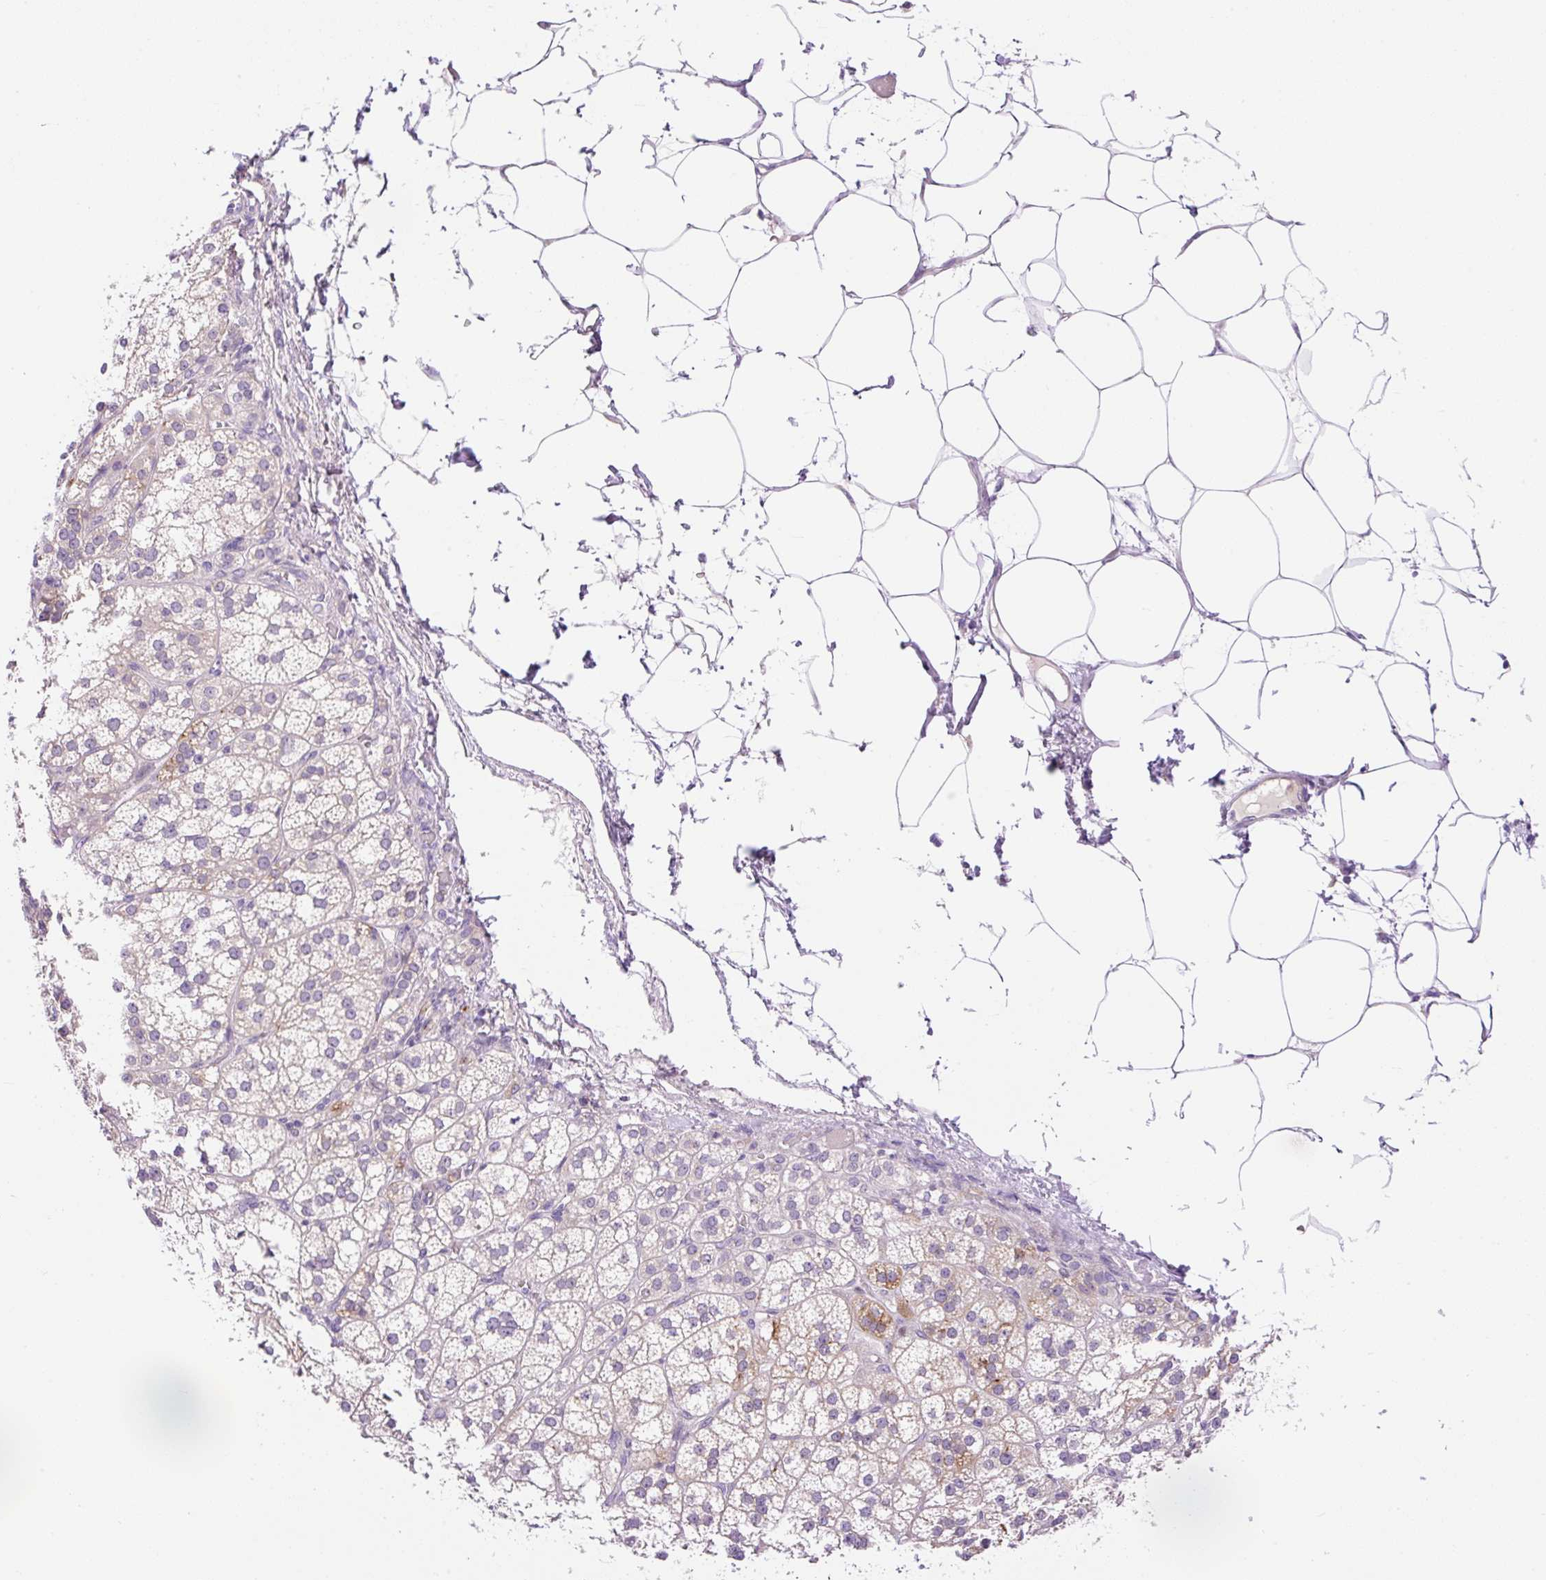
{"staining": {"intensity": "negative", "quantity": "none", "location": "none"}, "tissue": "adrenal gland", "cell_type": "Glandular cells", "image_type": "normal", "snomed": [{"axis": "morphology", "description": "Normal tissue, NOS"}, {"axis": "topography", "description": "Adrenal gland"}], "caption": "Glandular cells are negative for brown protein staining in benign adrenal gland. (IHC, brightfield microscopy, high magnification).", "gene": "LHFPL5", "patient": {"sex": "female", "age": 60}}